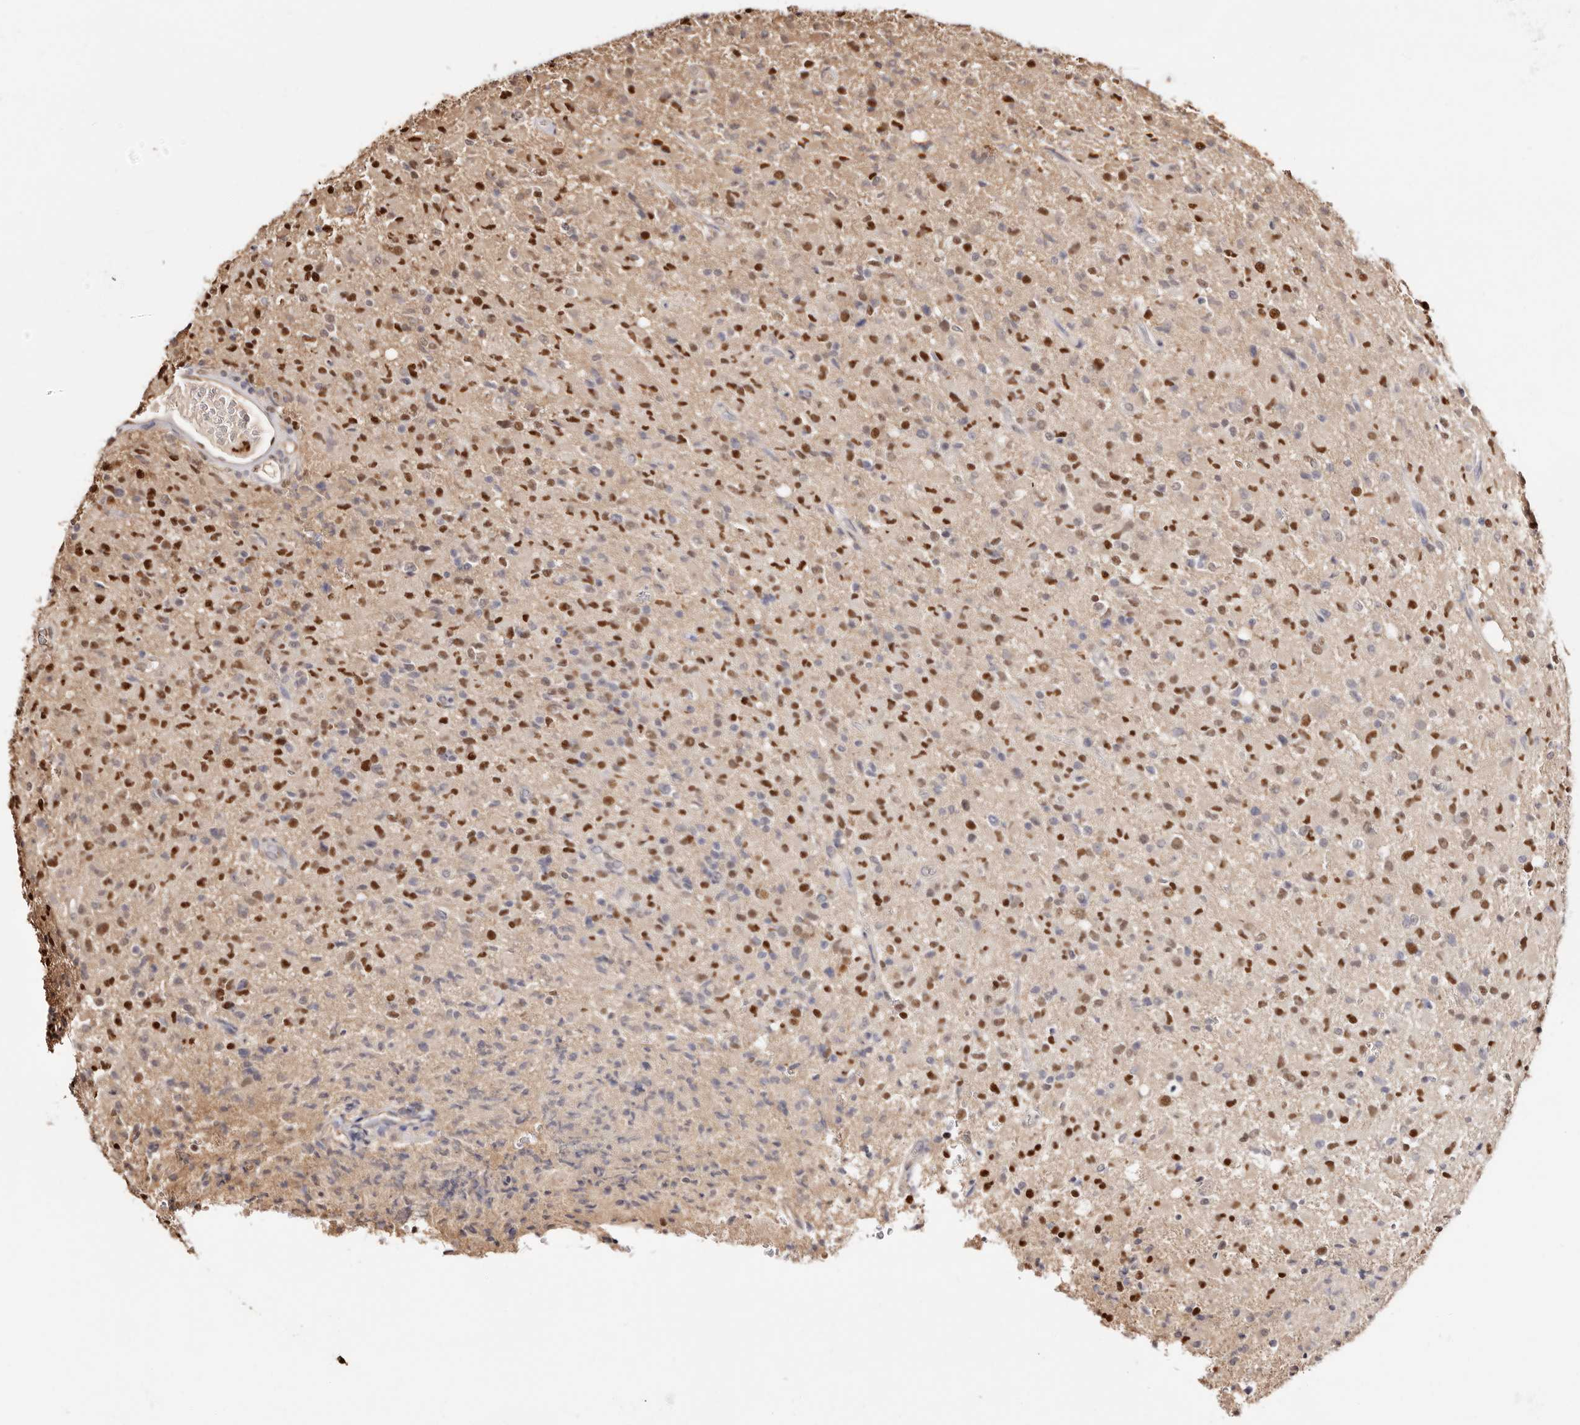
{"staining": {"intensity": "moderate", "quantity": ">75%", "location": "nuclear"}, "tissue": "glioma", "cell_type": "Tumor cells", "image_type": "cancer", "snomed": [{"axis": "morphology", "description": "Glioma, malignant, High grade"}, {"axis": "topography", "description": "Brain"}], "caption": "Moderate nuclear staining for a protein is identified in about >75% of tumor cells of malignant high-grade glioma using immunohistochemistry.", "gene": "TKT", "patient": {"sex": "female", "age": 57}}